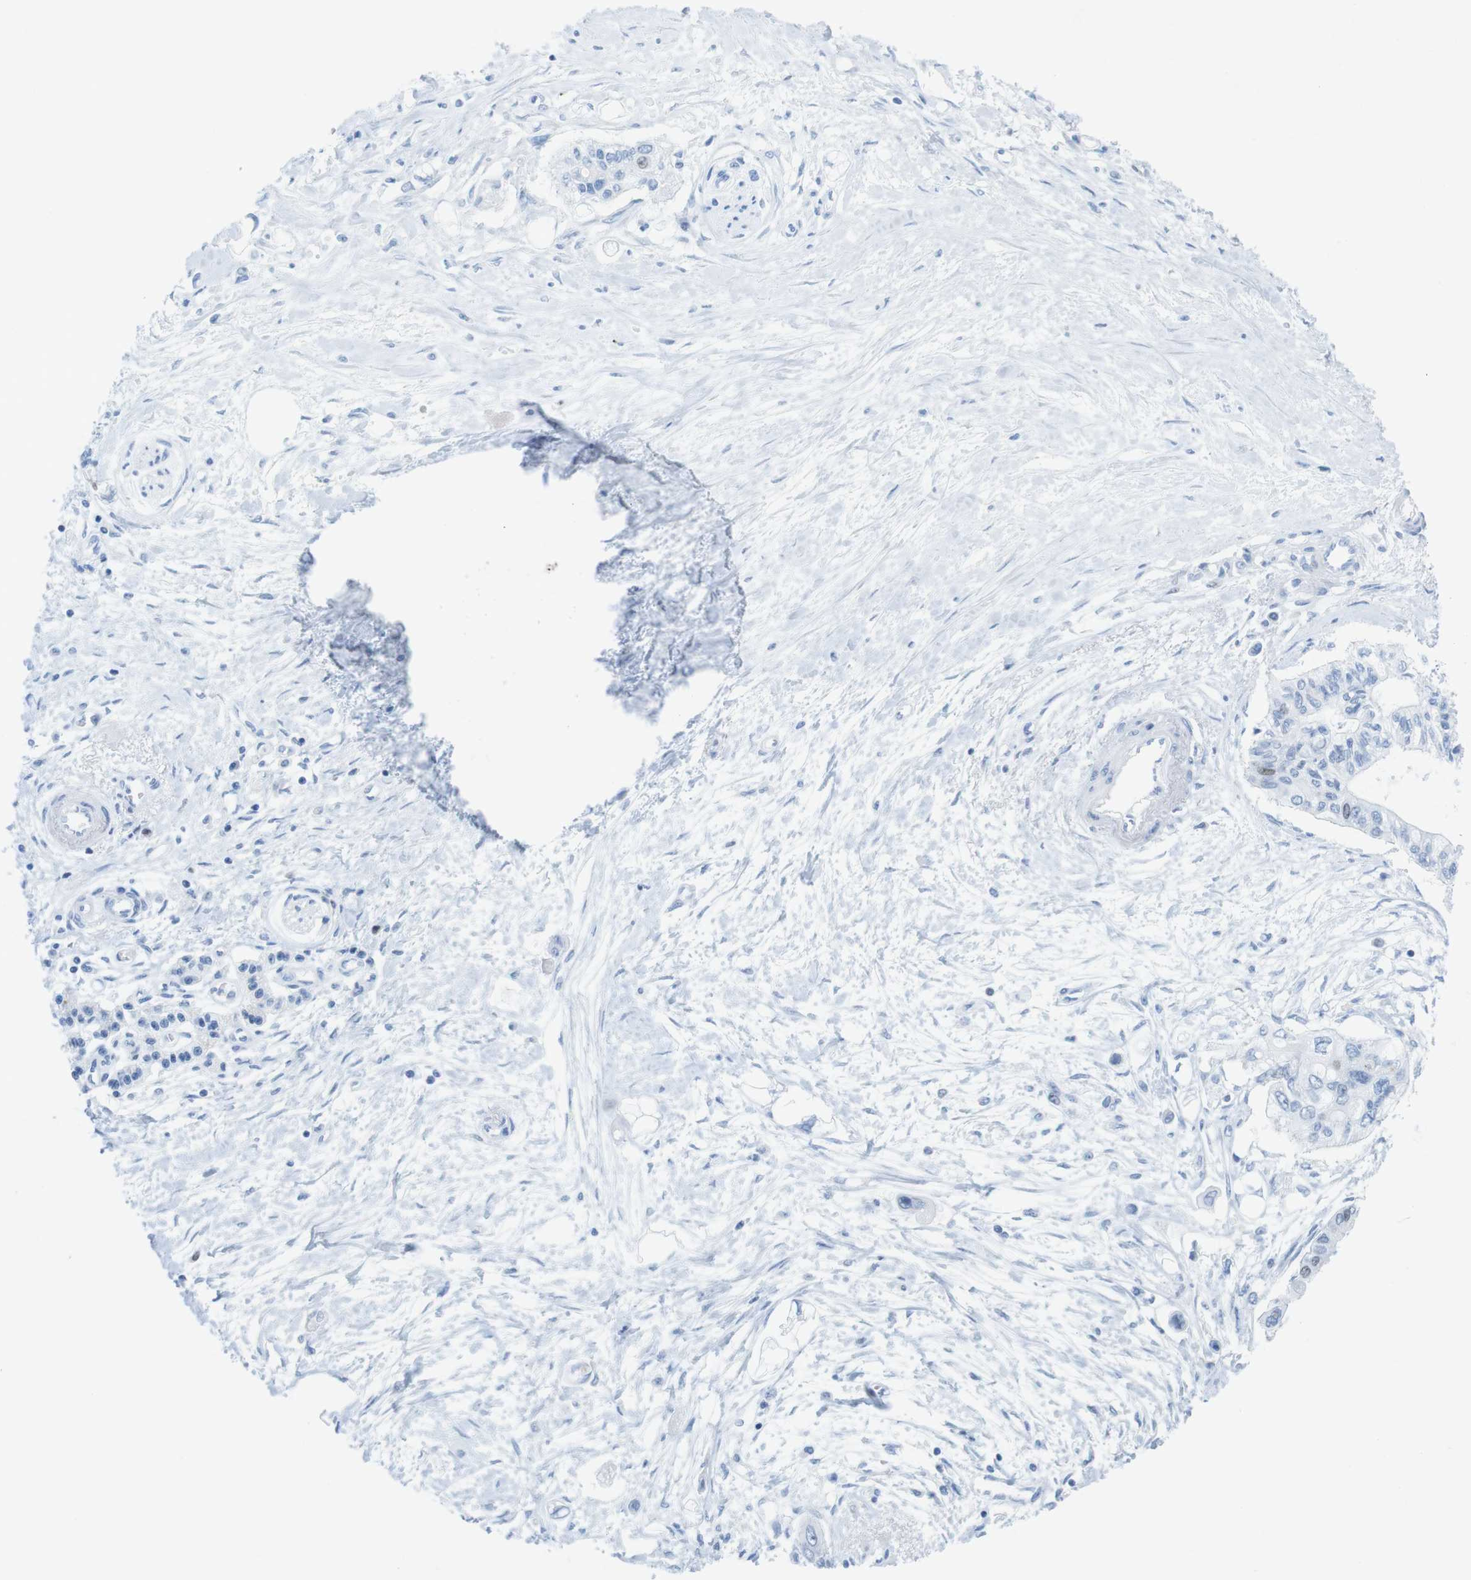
{"staining": {"intensity": "negative", "quantity": "none", "location": "none"}, "tissue": "pancreatic cancer", "cell_type": "Tumor cells", "image_type": "cancer", "snomed": [{"axis": "morphology", "description": "Adenocarcinoma, NOS"}, {"axis": "topography", "description": "Pancreas"}], "caption": "Image shows no significant protein positivity in tumor cells of pancreatic adenocarcinoma.", "gene": "CHAF1A", "patient": {"sex": "female", "age": 77}}